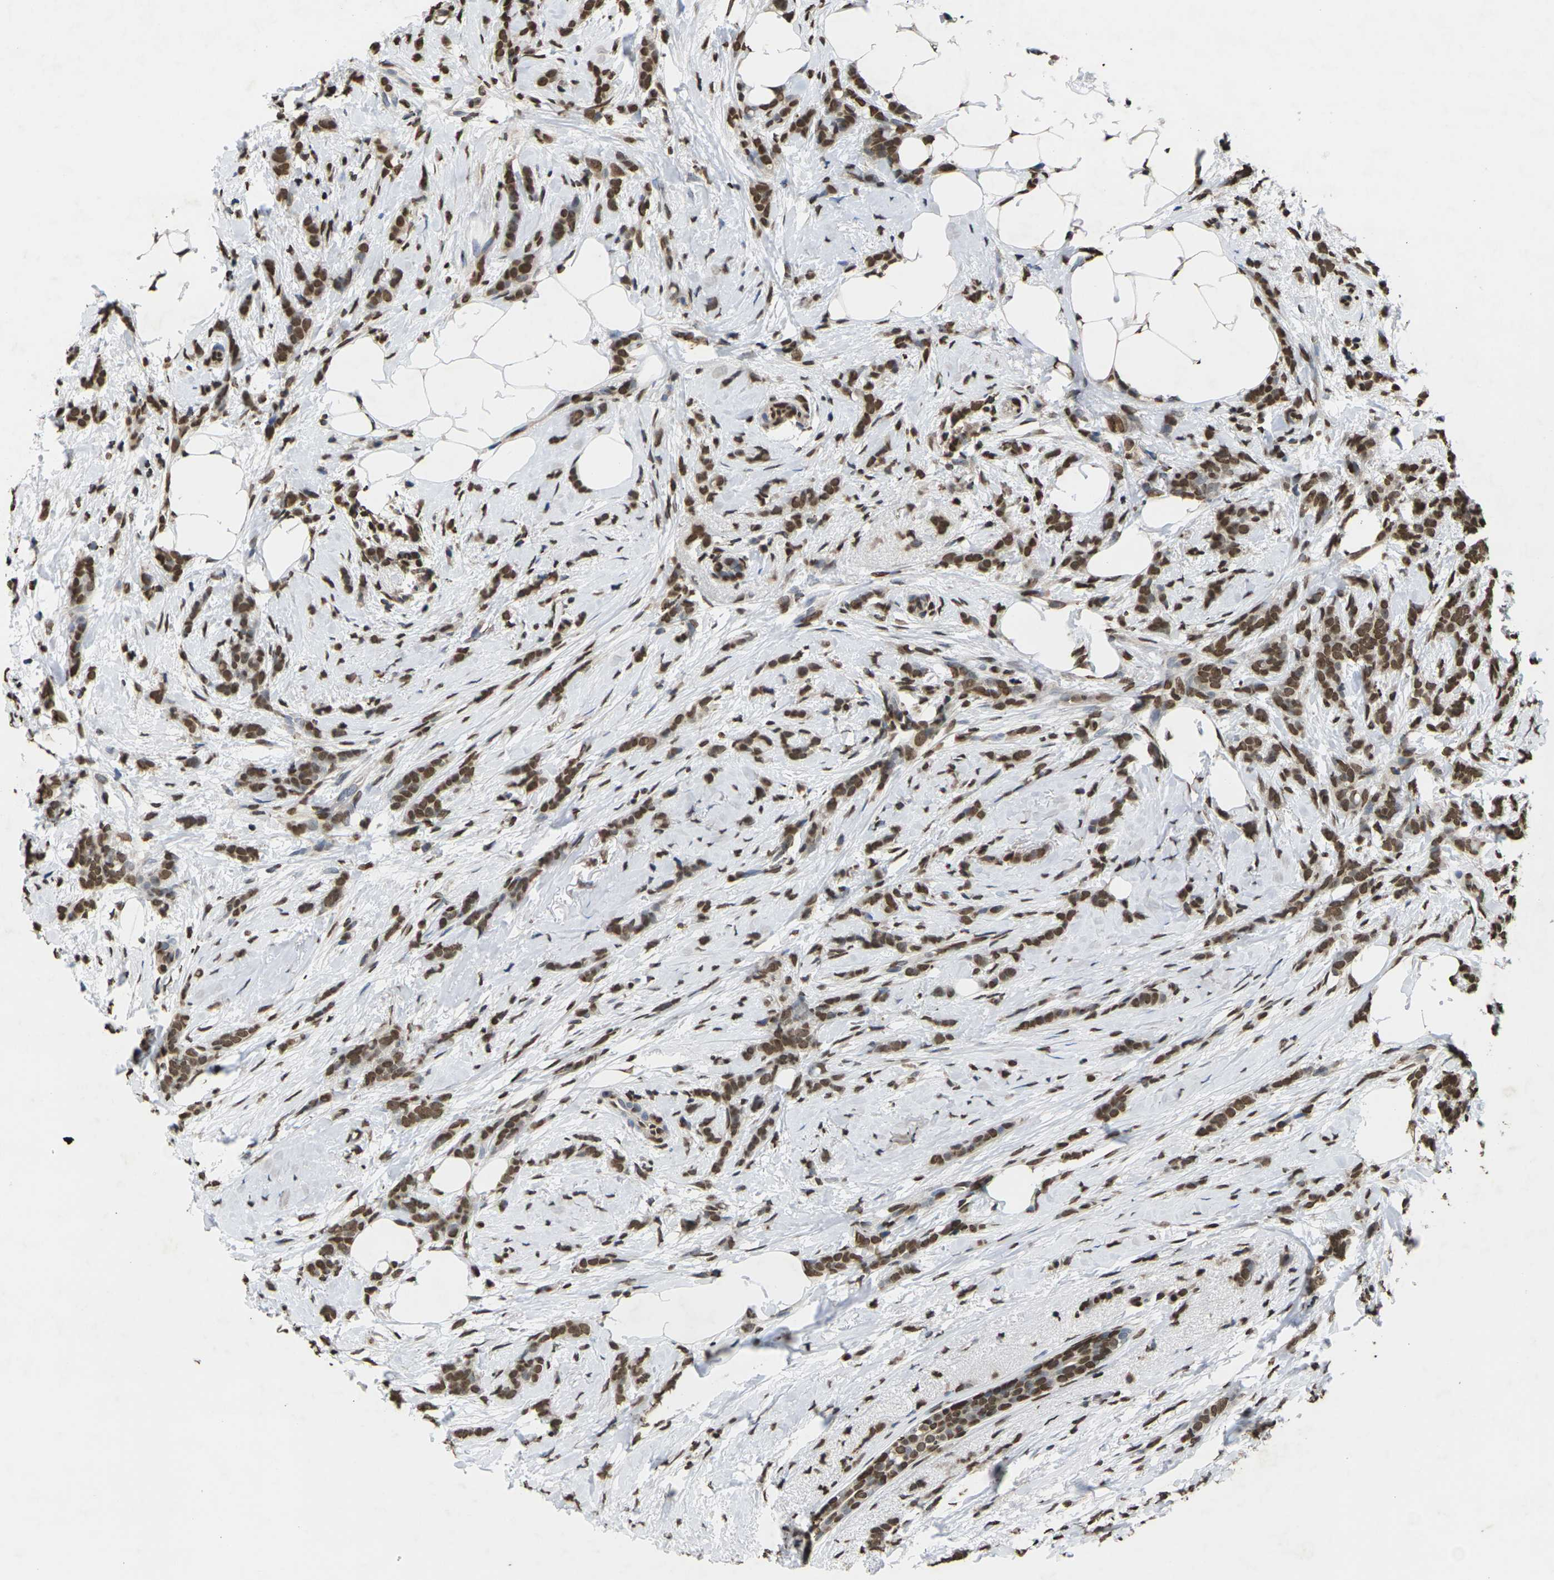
{"staining": {"intensity": "strong", "quantity": ">75%", "location": "nuclear"}, "tissue": "breast cancer", "cell_type": "Tumor cells", "image_type": "cancer", "snomed": [{"axis": "morphology", "description": "Lobular carcinoma, in situ"}, {"axis": "morphology", "description": "Lobular carcinoma"}, {"axis": "topography", "description": "Breast"}], "caption": "This micrograph demonstrates breast cancer stained with immunohistochemistry (IHC) to label a protein in brown. The nuclear of tumor cells show strong positivity for the protein. Nuclei are counter-stained blue.", "gene": "EMSY", "patient": {"sex": "female", "age": 41}}